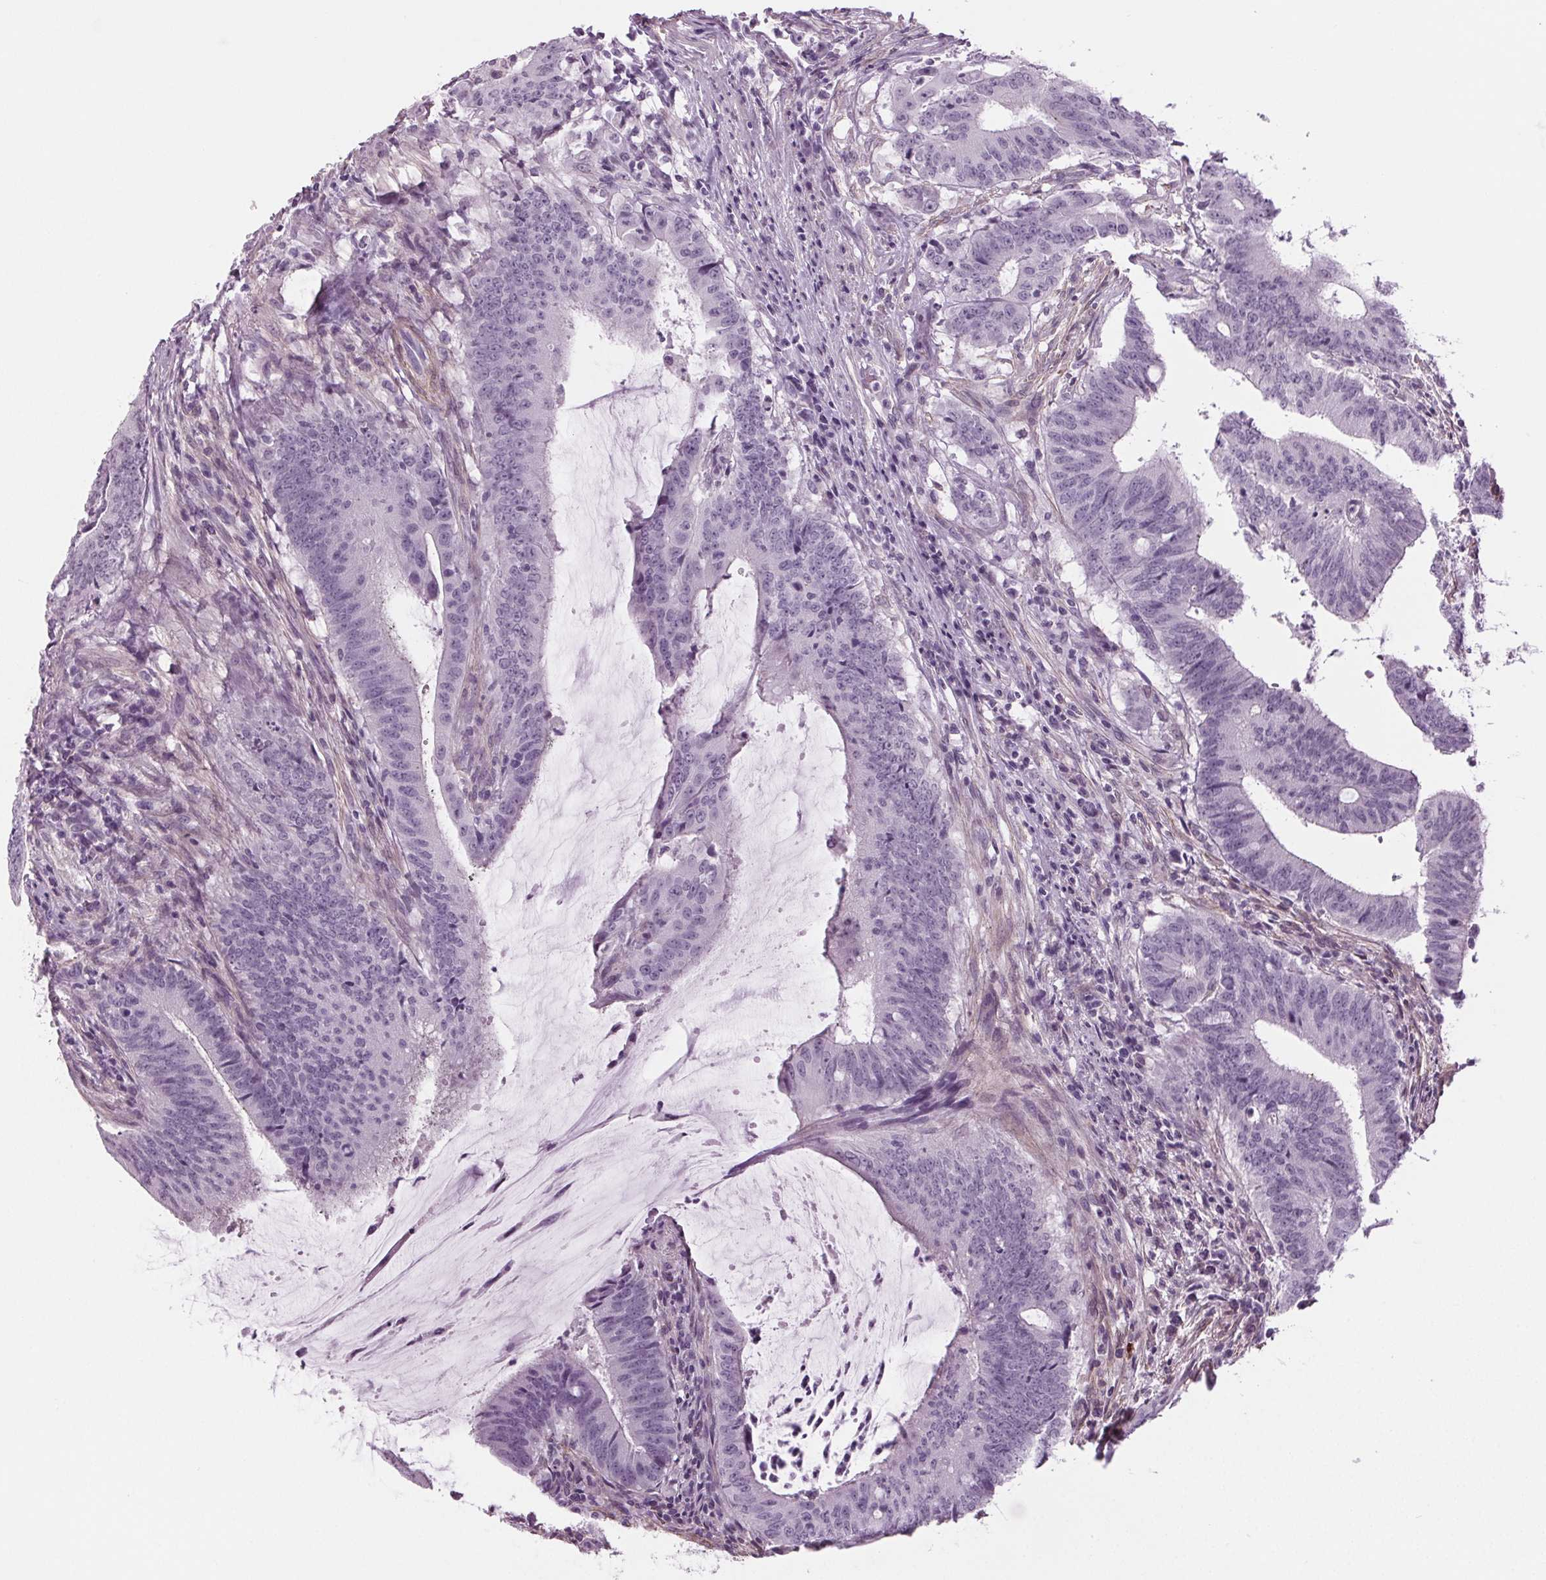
{"staining": {"intensity": "negative", "quantity": "none", "location": "none"}, "tissue": "colorectal cancer", "cell_type": "Tumor cells", "image_type": "cancer", "snomed": [{"axis": "morphology", "description": "Adenocarcinoma, NOS"}, {"axis": "topography", "description": "Colon"}], "caption": "This is a photomicrograph of immunohistochemistry staining of colorectal cancer (adenocarcinoma), which shows no staining in tumor cells.", "gene": "BHLHE22", "patient": {"sex": "female", "age": 43}}